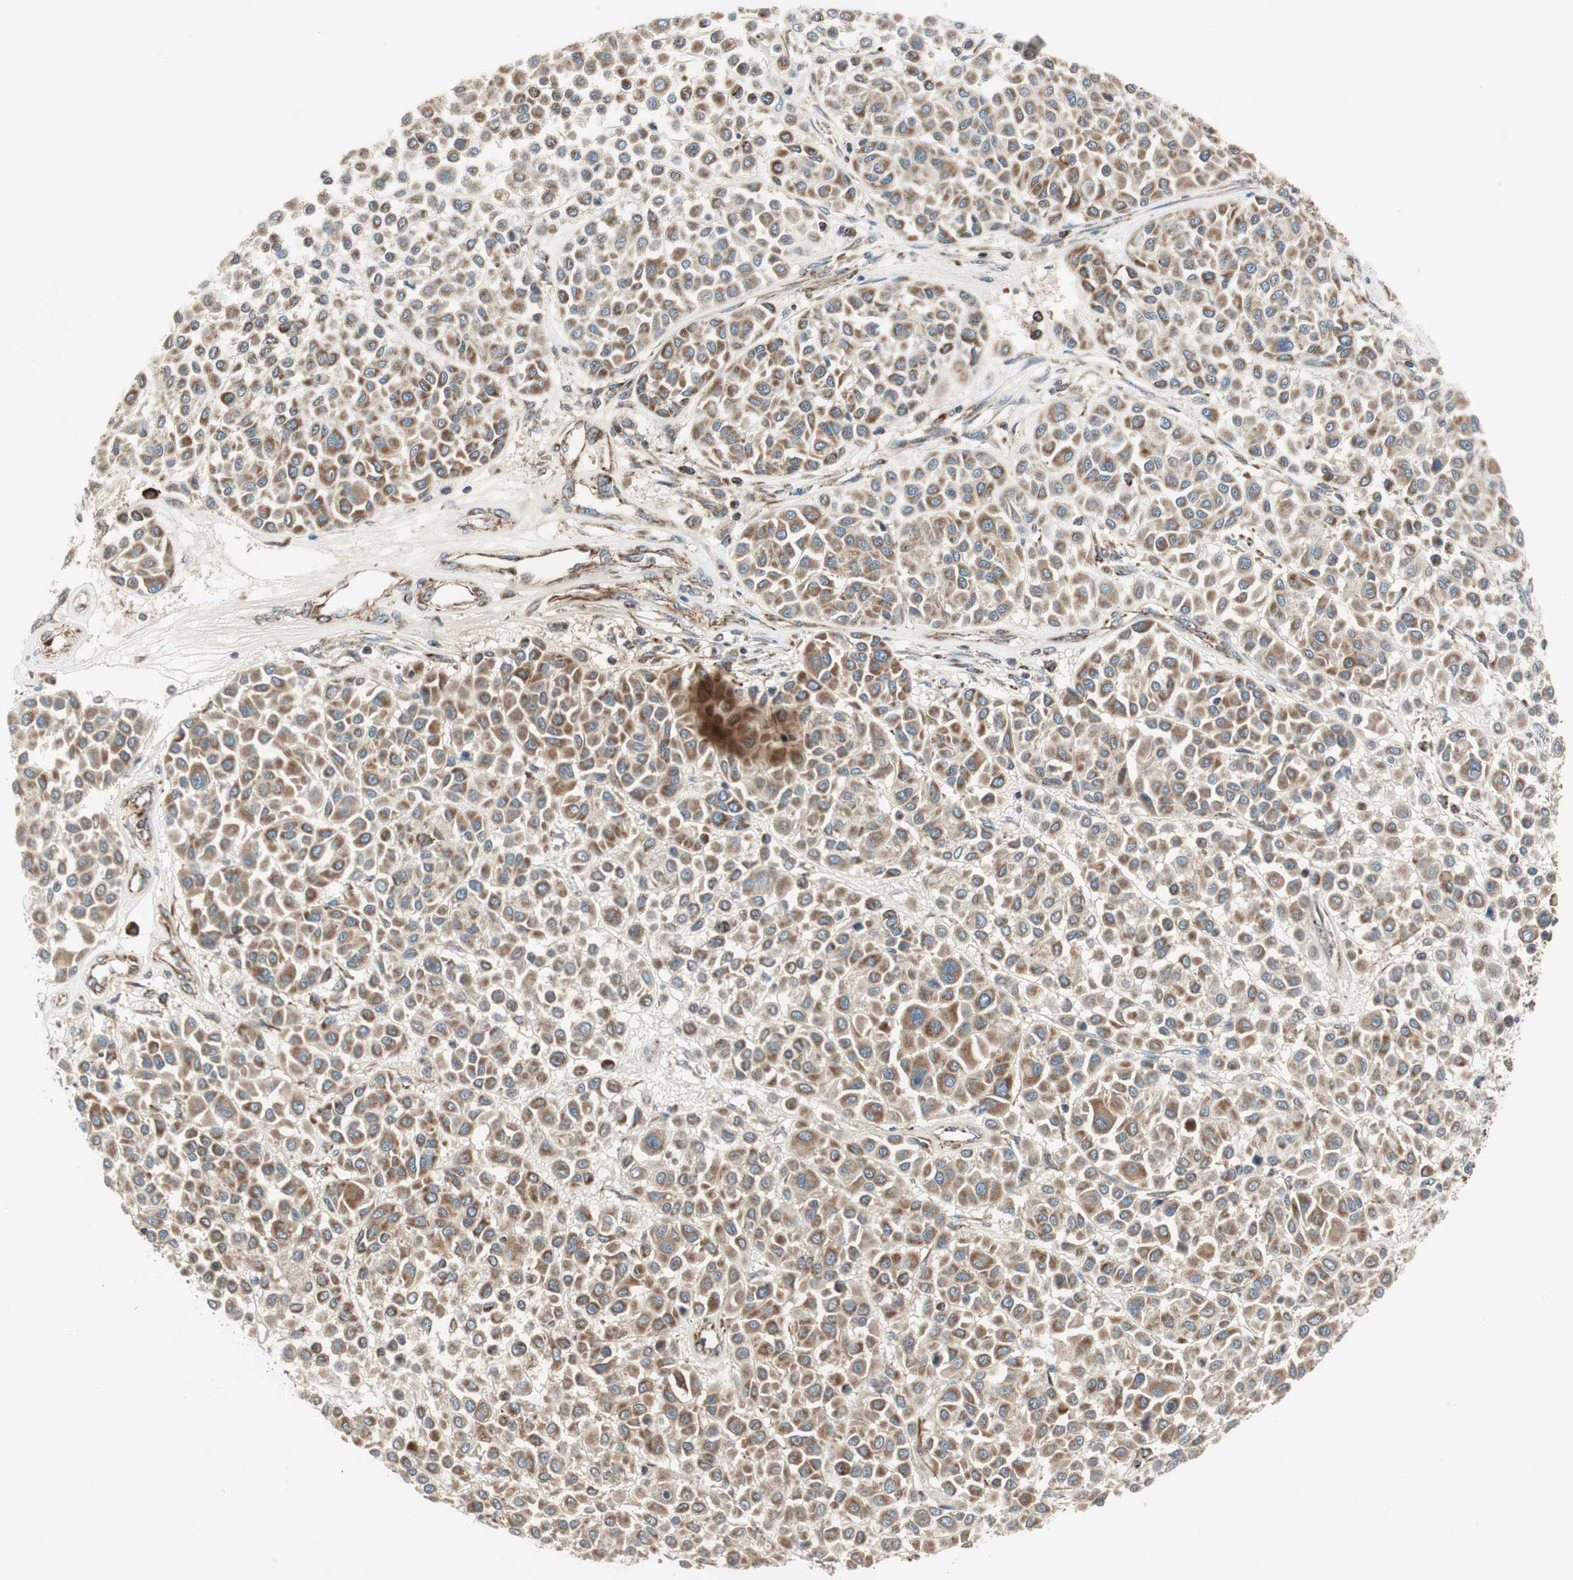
{"staining": {"intensity": "moderate", "quantity": ">75%", "location": "cytoplasmic/membranous"}, "tissue": "melanoma", "cell_type": "Tumor cells", "image_type": "cancer", "snomed": [{"axis": "morphology", "description": "Malignant melanoma, Metastatic site"}, {"axis": "topography", "description": "Soft tissue"}], "caption": "Melanoma was stained to show a protein in brown. There is medium levels of moderate cytoplasmic/membranous expression in about >75% of tumor cells.", "gene": "AKAP1", "patient": {"sex": "male", "age": 41}}